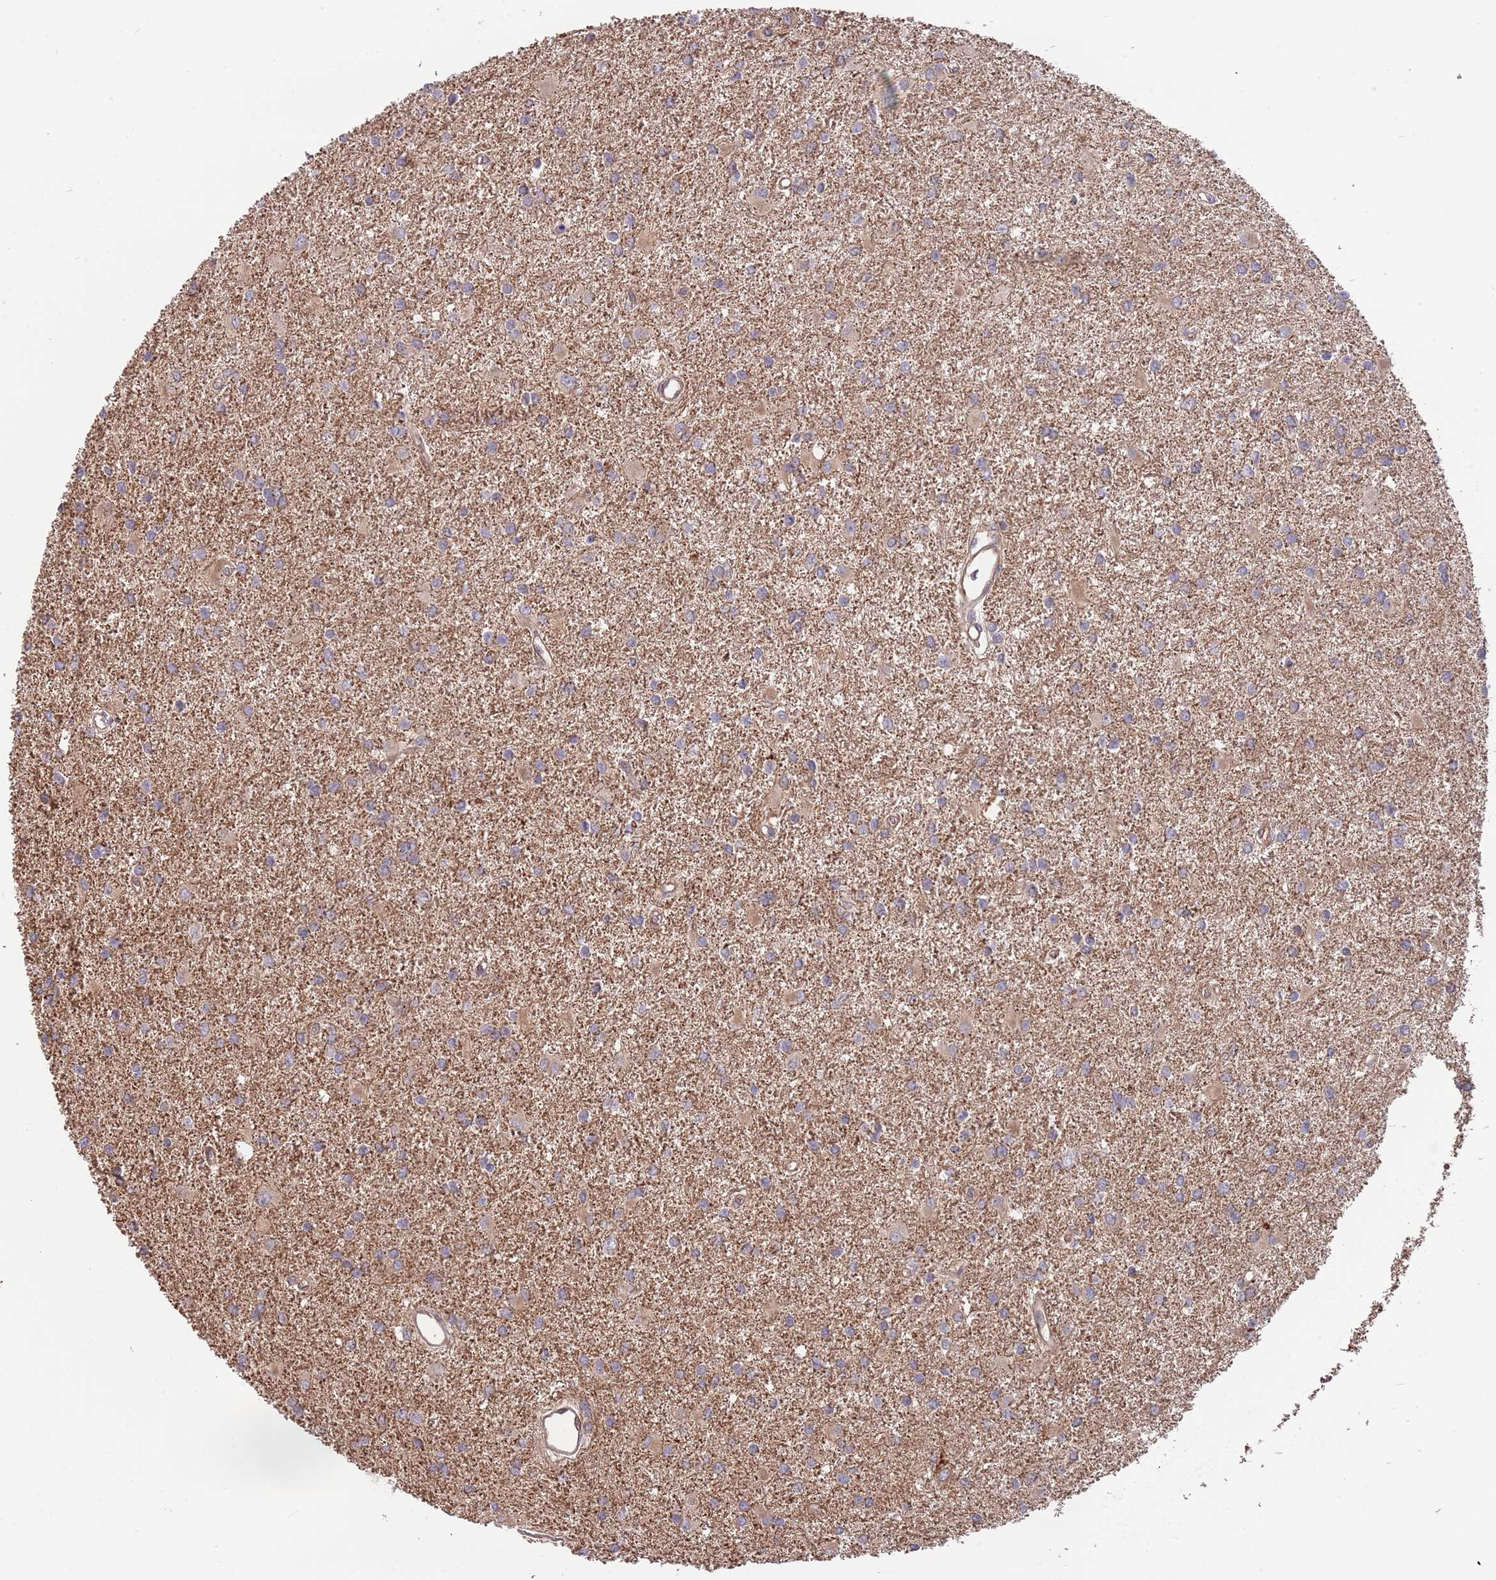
{"staining": {"intensity": "weak", "quantity": "25%-75%", "location": "cytoplasmic/membranous"}, "tissue": "glioma", "cell_type": "Tumor cells", "image_type": "cancer", "snomed": [{"axis": "morphology", "description": "Glioma, malignant, High grade"}, {"axis": "topography", "description": "Brain"}], "caption": "Approximately 25%-75% of tumor cells in glioma demonstrate weak cytoplasmic/membranous protein positivity as visualized by brown immunohistochemical staining.", "gene": "GSDMD", "patient": {"sex": "female", "age": 50}}